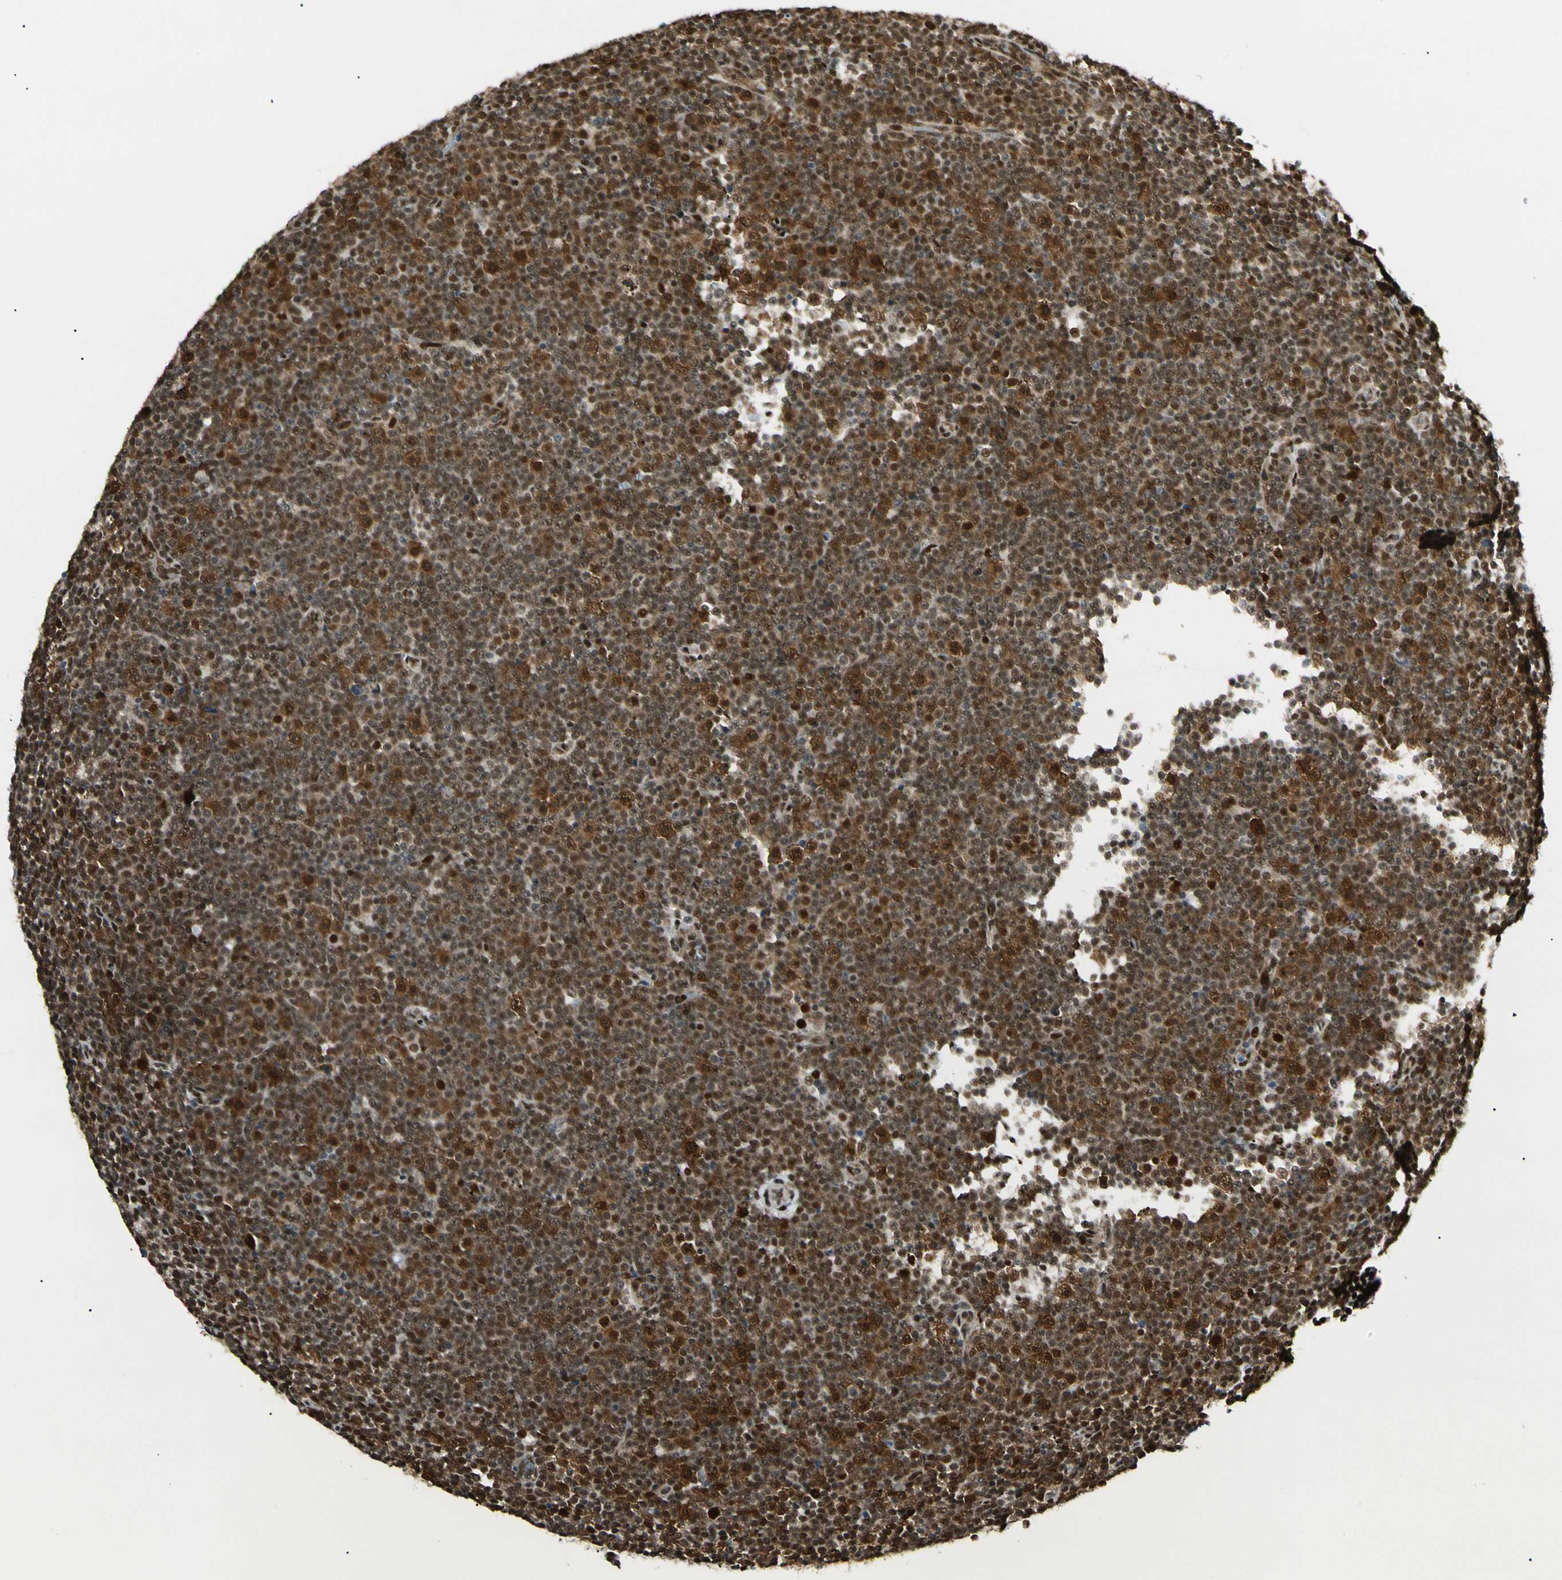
{"staining": {"intensity": "strong", "quantity": ">75%", "location": "cytoplasmic/membranous,nuclear"}, "tissue": "lymphoma", "cell_type": "Tumor cells", "image_type": "cancer", "snomed": [{"axis": "morphology", "description": "Malignant lymphoma, non-Hodgkin's type, Low grade"}, {"axis": "topography", "description": "Lymph node"}], "caption": "A photomicrograph of human malignant lymphoma, non-Hodgkin's type (low-grade) stained for a protein displays strong cytoplasmic/membranous and nuclear brown staining in tumor cells.", "gene": "FUS", "patient": {"sex": "female", "age": 67}}